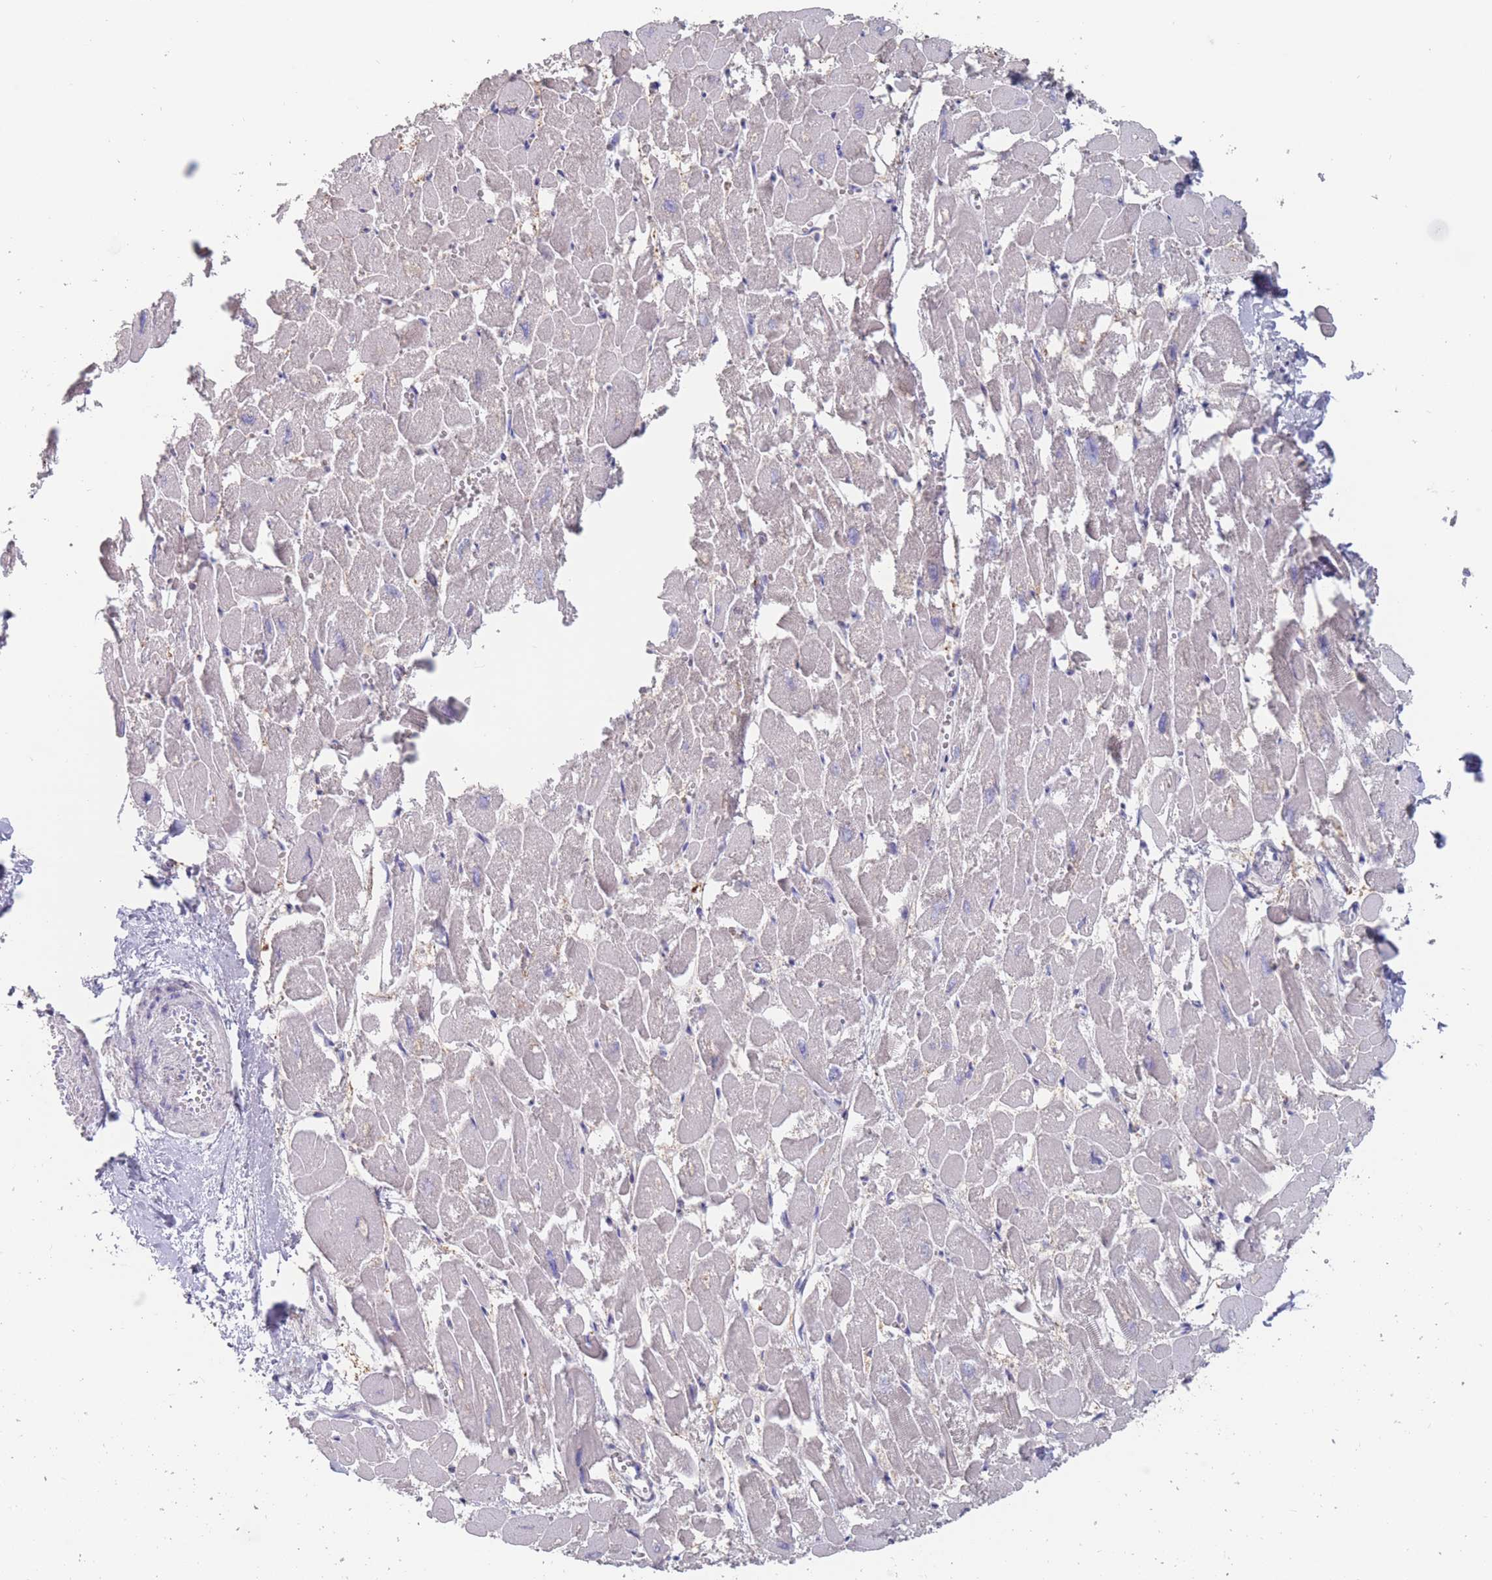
{"staining": {"intensity": "negative", "quantity": "none", "location": "none"}, "tissue": "heart muscle", "cell_type": "Cardiomyocytes", "image_type": "normal", "snomed": [{"axis": "morphology", "description": "Normal tissue, NOS"}, {"axis": "topography", "description": "Heart"}], "caption": "High power microscopy image of an immunohistochemistry (IHC) image of unremarkable heart muscle, revealing no significant expression in cardiomyocytes. (Immunohistochemistry (ihc), brightfield microscopy, high magnification).", "gene": "CYP51A1", "patient": {"sex": "male", "age": 54}}